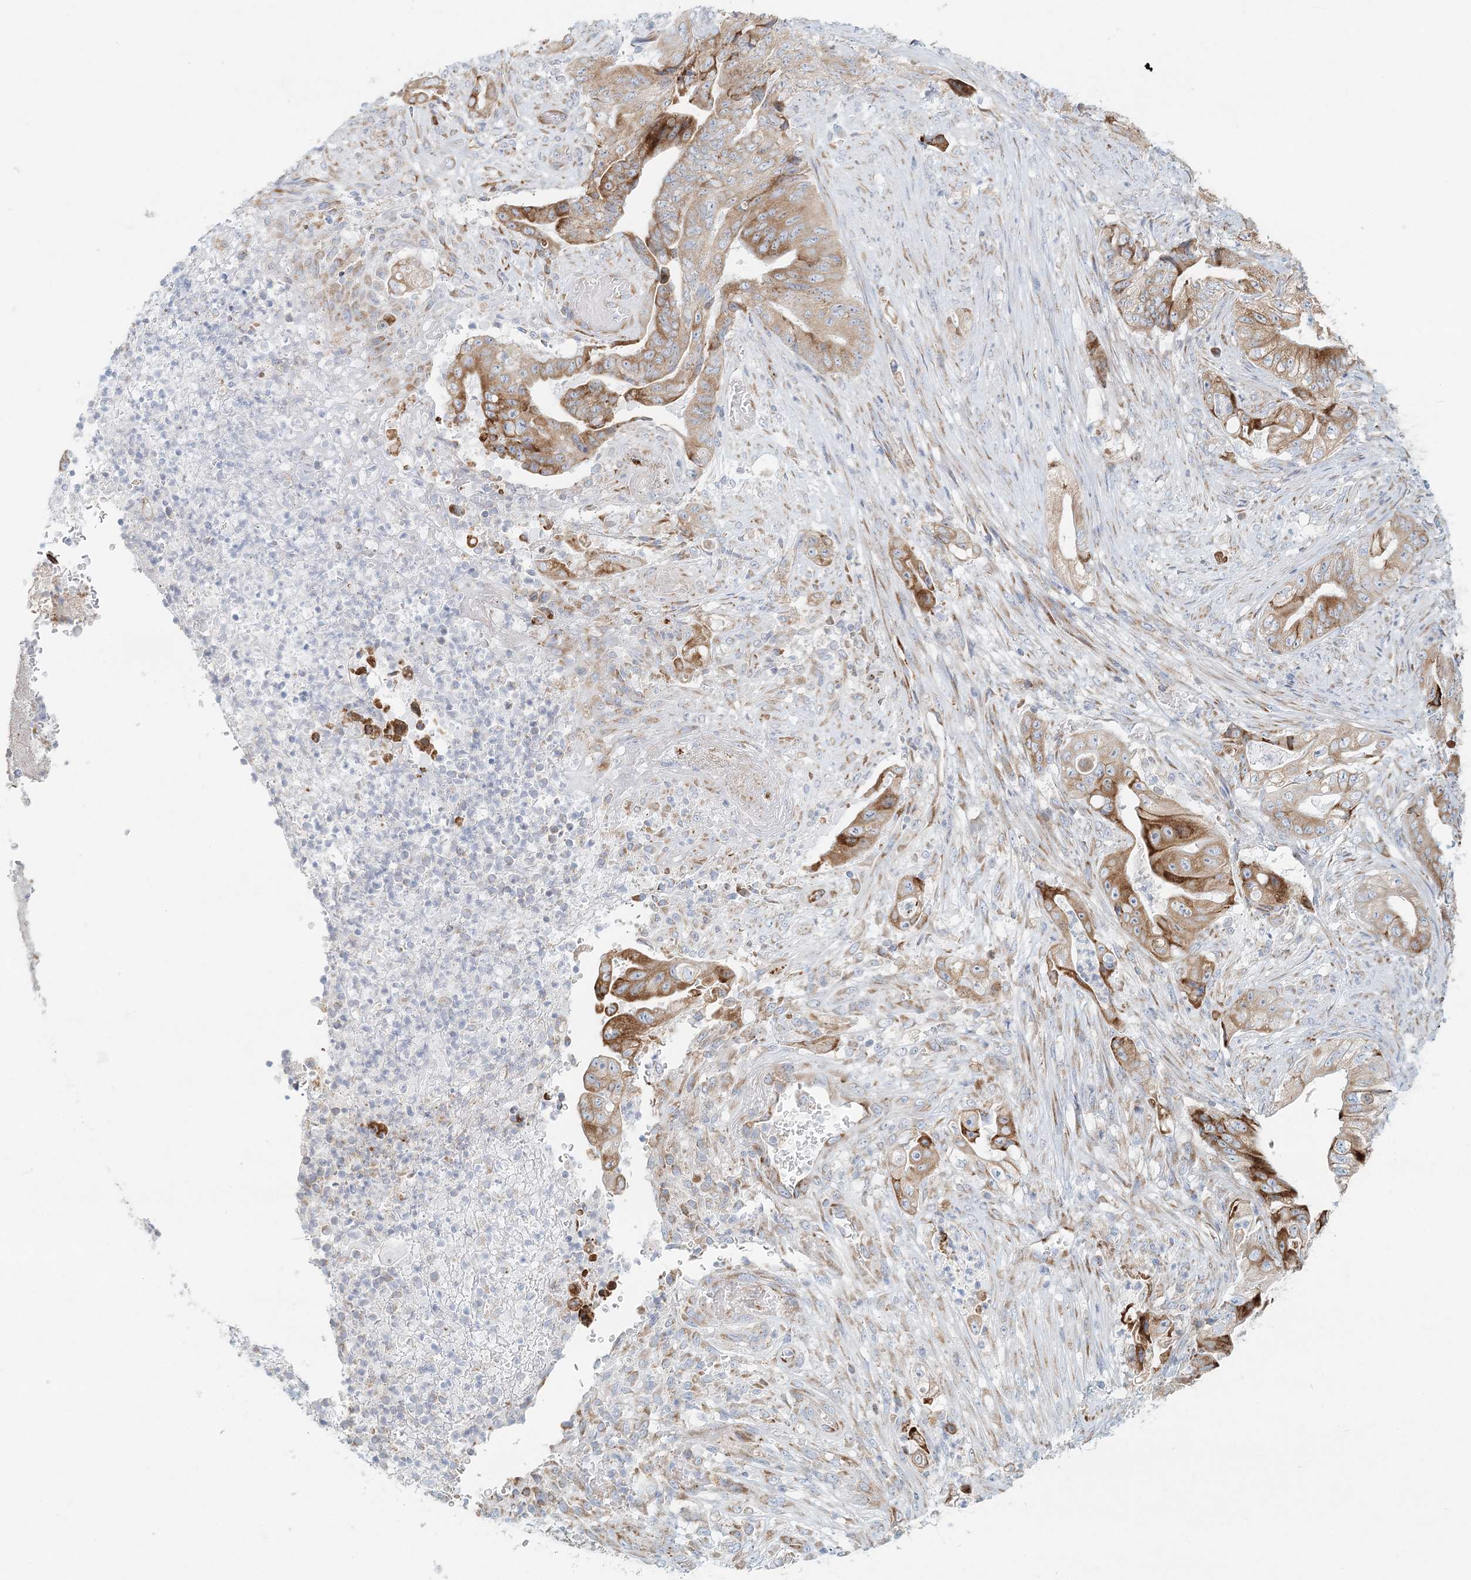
{"staining": {"intensity": "moderate", "quantity": ">75%", "location": "cytoplasmic/membranous"}, "tissue": "stomach cancer", "cell_type": "Tumor cells", "image_type": "cancer", "snomed": [{"axis": "morphology", "description": "Adenocarcinoma, NOS"}, {"axis": "topography", "description": "Stomach"}], "caption": "Stomach adenocarcinoma tissue reveals moderate cytoplasmic/membranous positivity in approximately >75% of tumor cells", "gene": "STK11IP", "patient": {"sex": "female", "age": 73}}